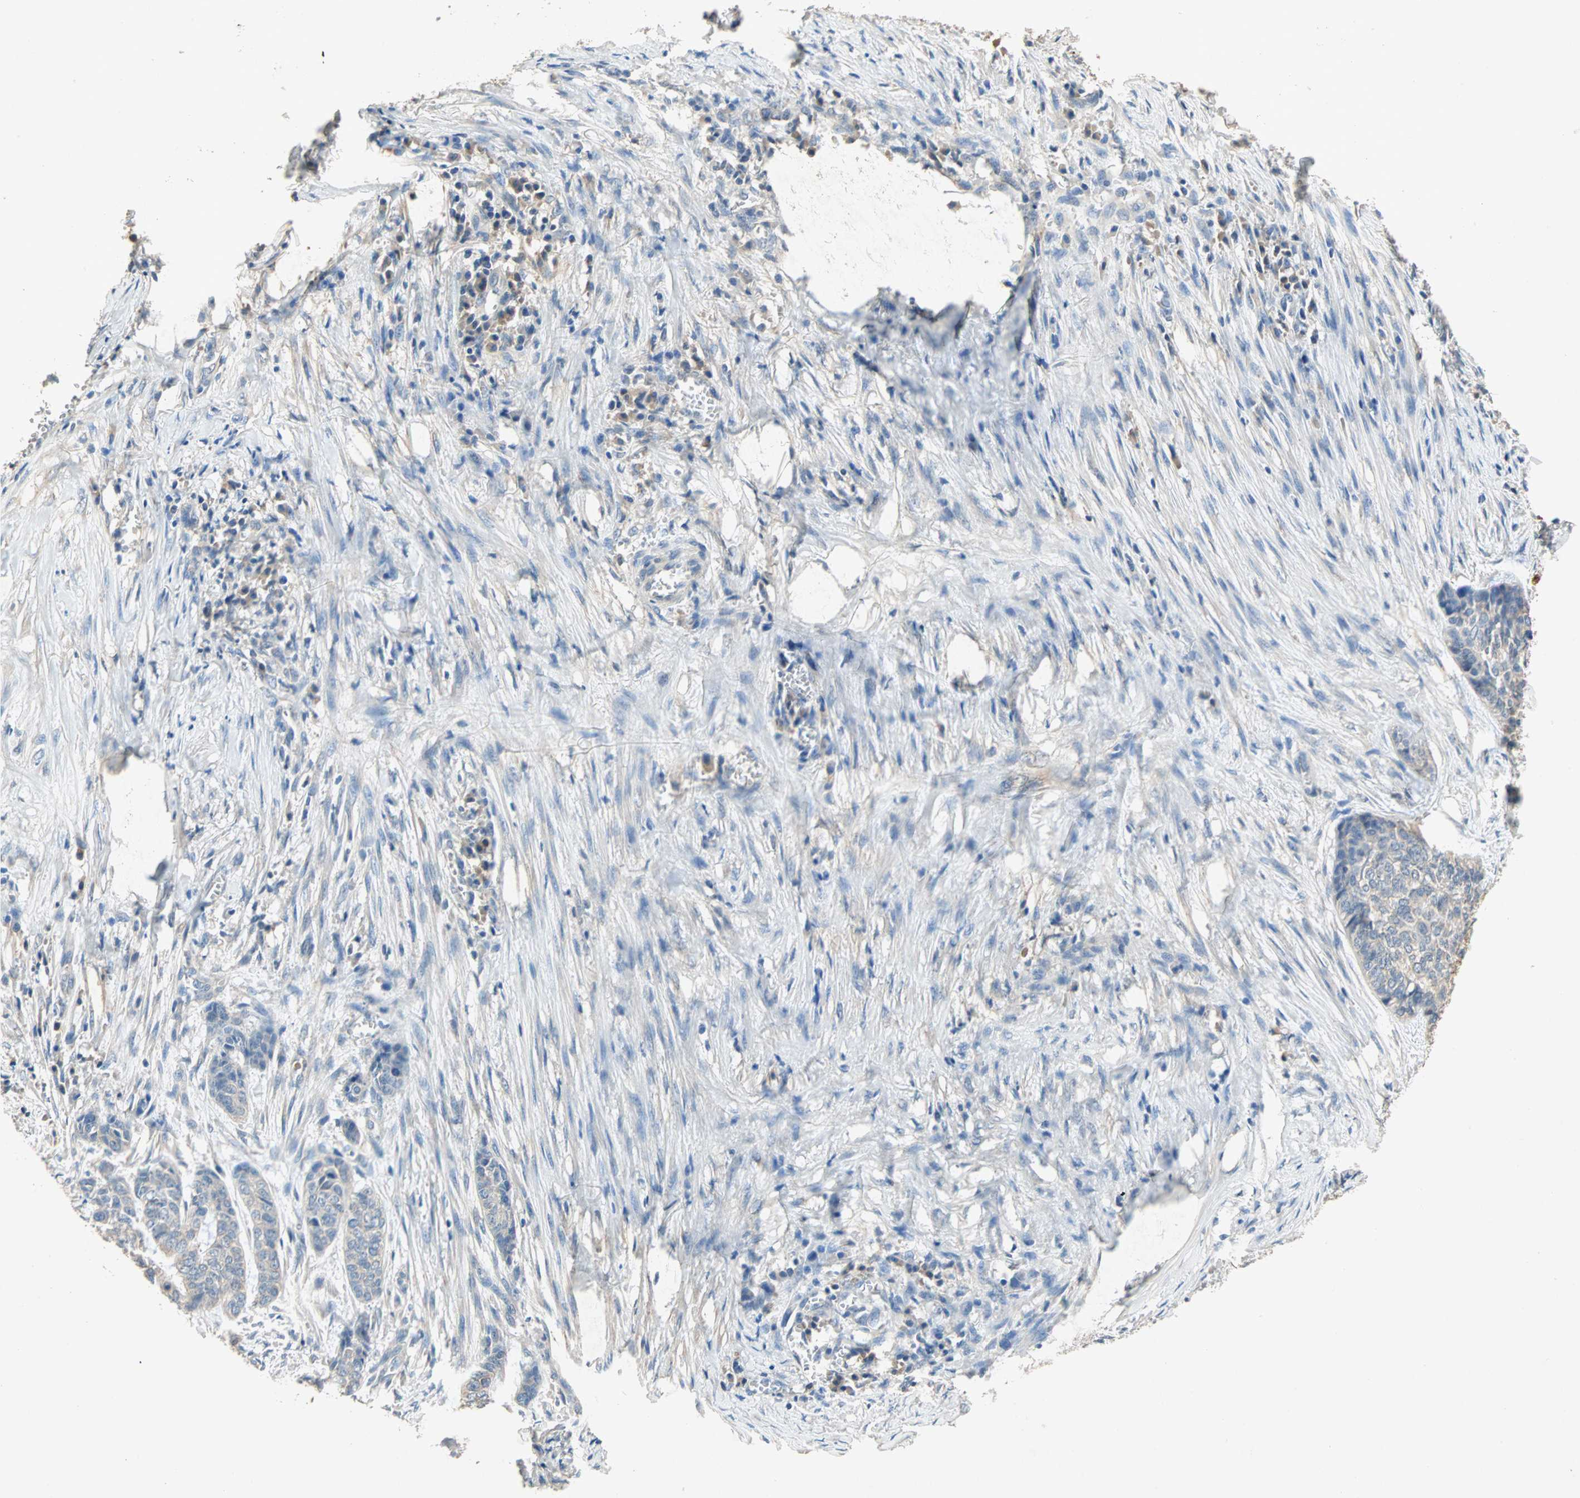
{"staining": {"intensity": "weak", "quantity": "25%-75%", "location": "cytoplasmic/membranous"}, "tissue": "skin cancer", "cell_type": "Tumor cells", "image_type": "cancer", "snomed": [{"axis": "morphology", "description": "Basal cell carcinoma"}, {"axis": "topography", "description": "Skin"}], "caption": "Protein staining of skin cancer (basal cell carcinoma) tissue reveals weak cytoplasmic/membranous expression in approximately 25%-75% of tumor cells.", "gene": "ADAP1", "patient": {"sex": "female", "age": 64}}